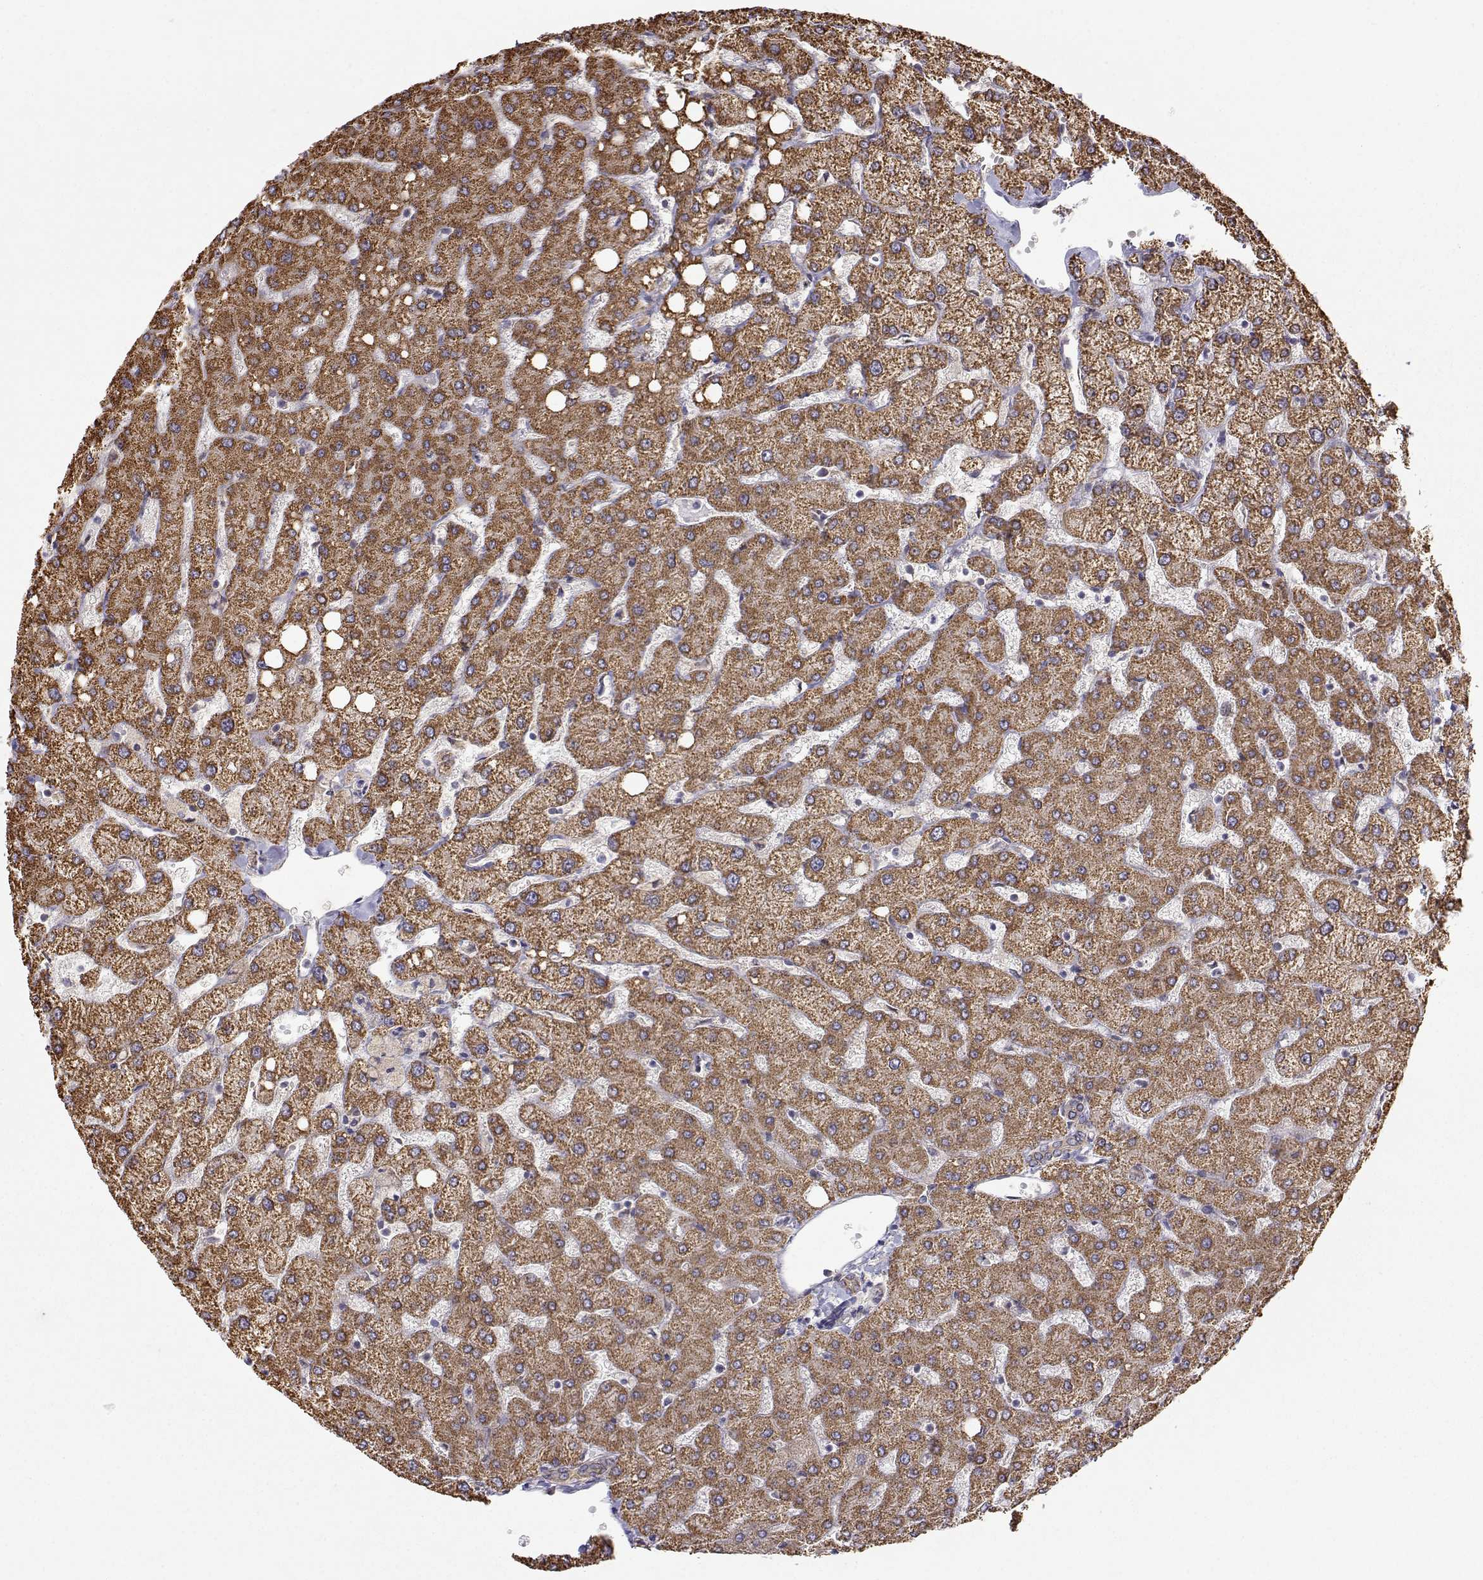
{"staining": {"intensity": "weak", "quantity": ">75%", "location": "cytoplasmic/membranous"}, "tissue": "liver", "cell_type": "Cholangiocytes", "image_type": "normal", "snomed": [{"axis": "morphology", "description": "Normal tissue, NOS"}, {"axis": "topography", "description": "Liver"}], "caption": "The micrograph displays a brown stain indicating the presence of a protein in the cytoplasmic/membranous of cholangiocytes in liver. The protein is shown in brown color, while the nuclei are stained blue.", "gene": "PAIP1", "patient": {"sex": "female", "age": 54}}